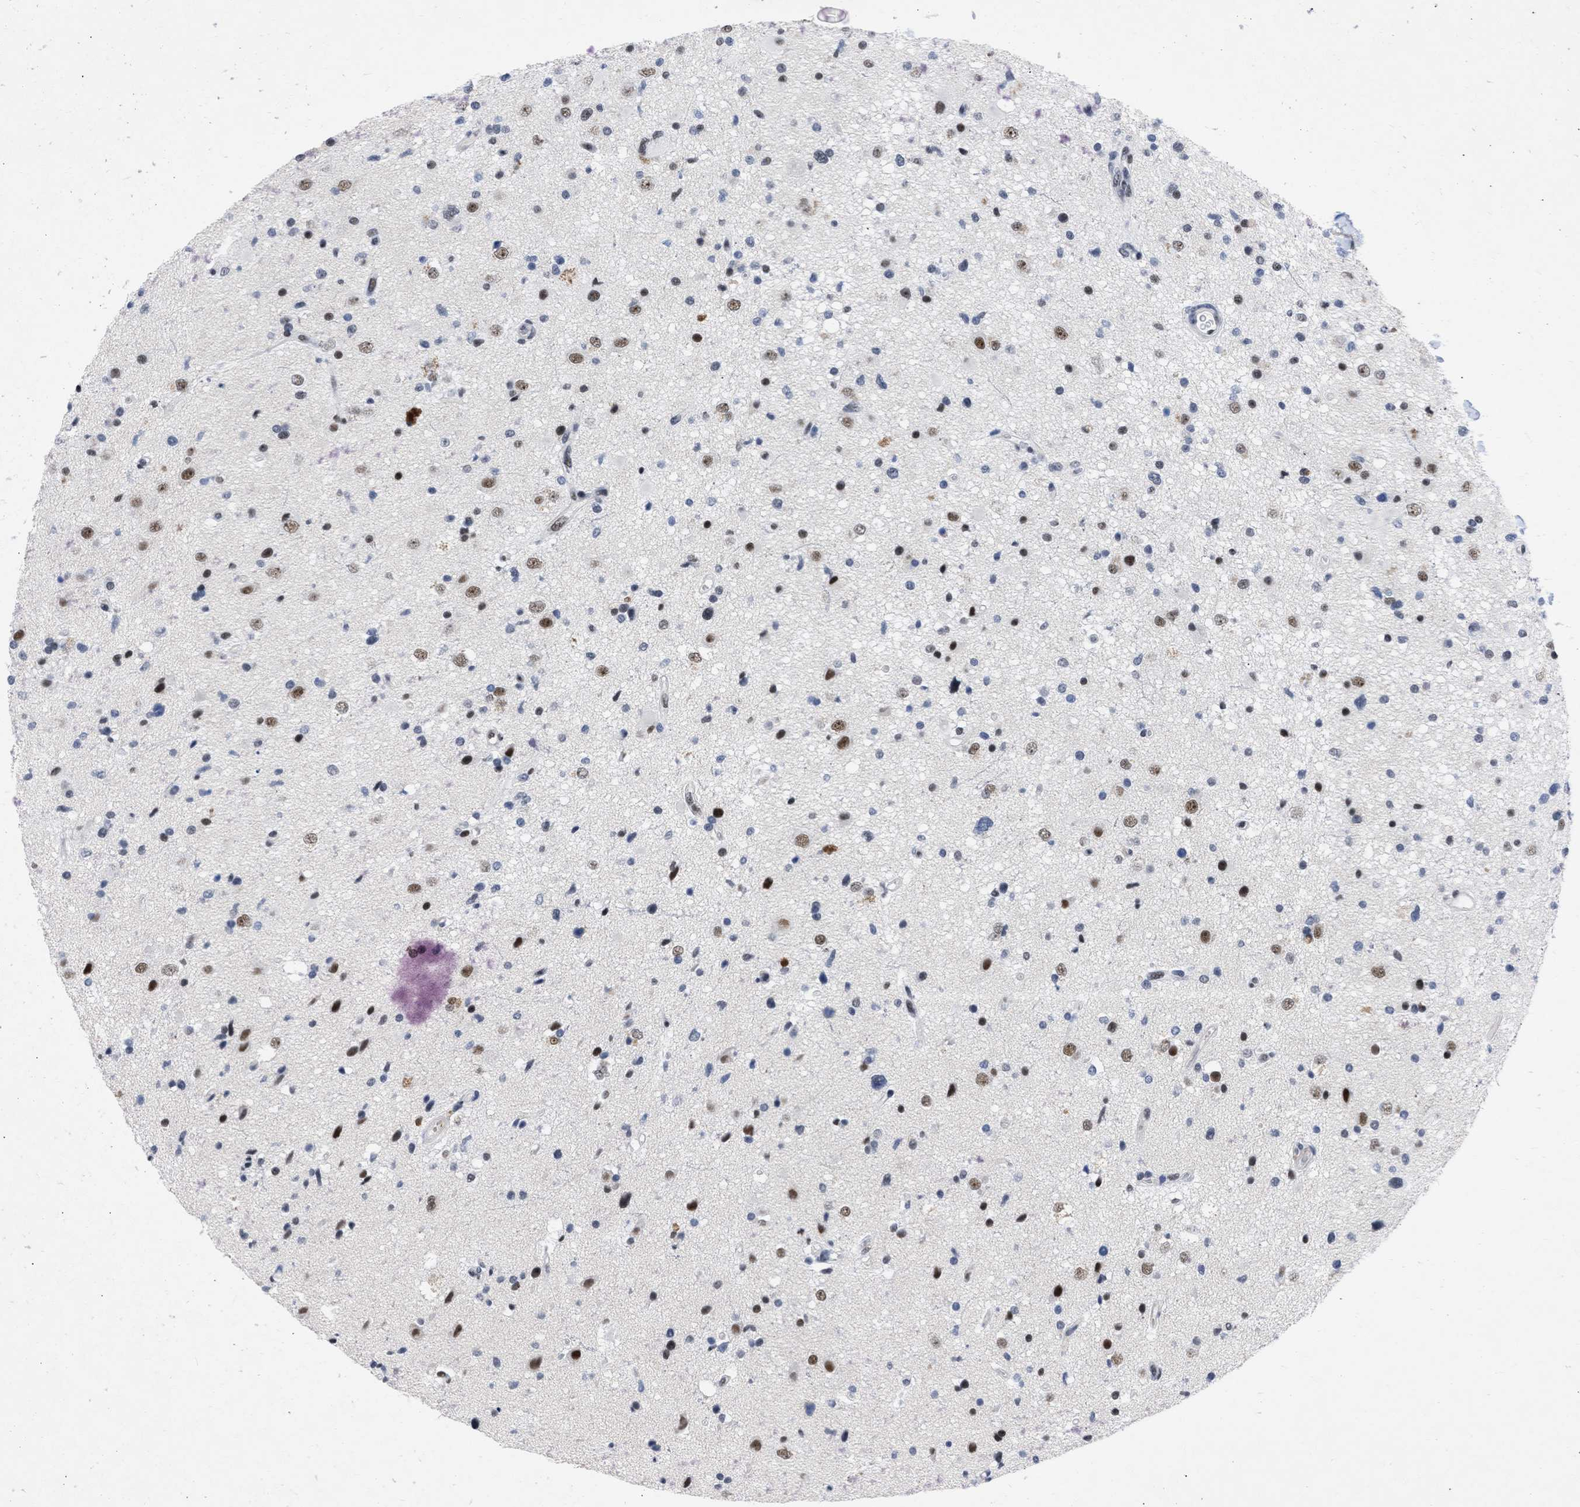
{"staining": {"intensity": "moderate", "quantity": "25%-75%", "location": "nuclear"}, "tissue": "glioma", "cell_type": "Tumor cells", "image_type": "cancer", "snomed": [{"axis": "morphology", "description": "Glioma, malignant, High grade"}, {"axis": "topography", "description": "Brain"}], "caption": "DAB (3,3'-diaminobenzidine) immunohistochemical staining of human malignant glioma (high-grade) demonstrates moderate nuclear protein staining in approximately 25%-75% of tumor cells. (DAB IHC, brown staining for protein, blue staining for nuclei).", "gene": "DDX41", "patient": {"sex": "male", "age": 33}}